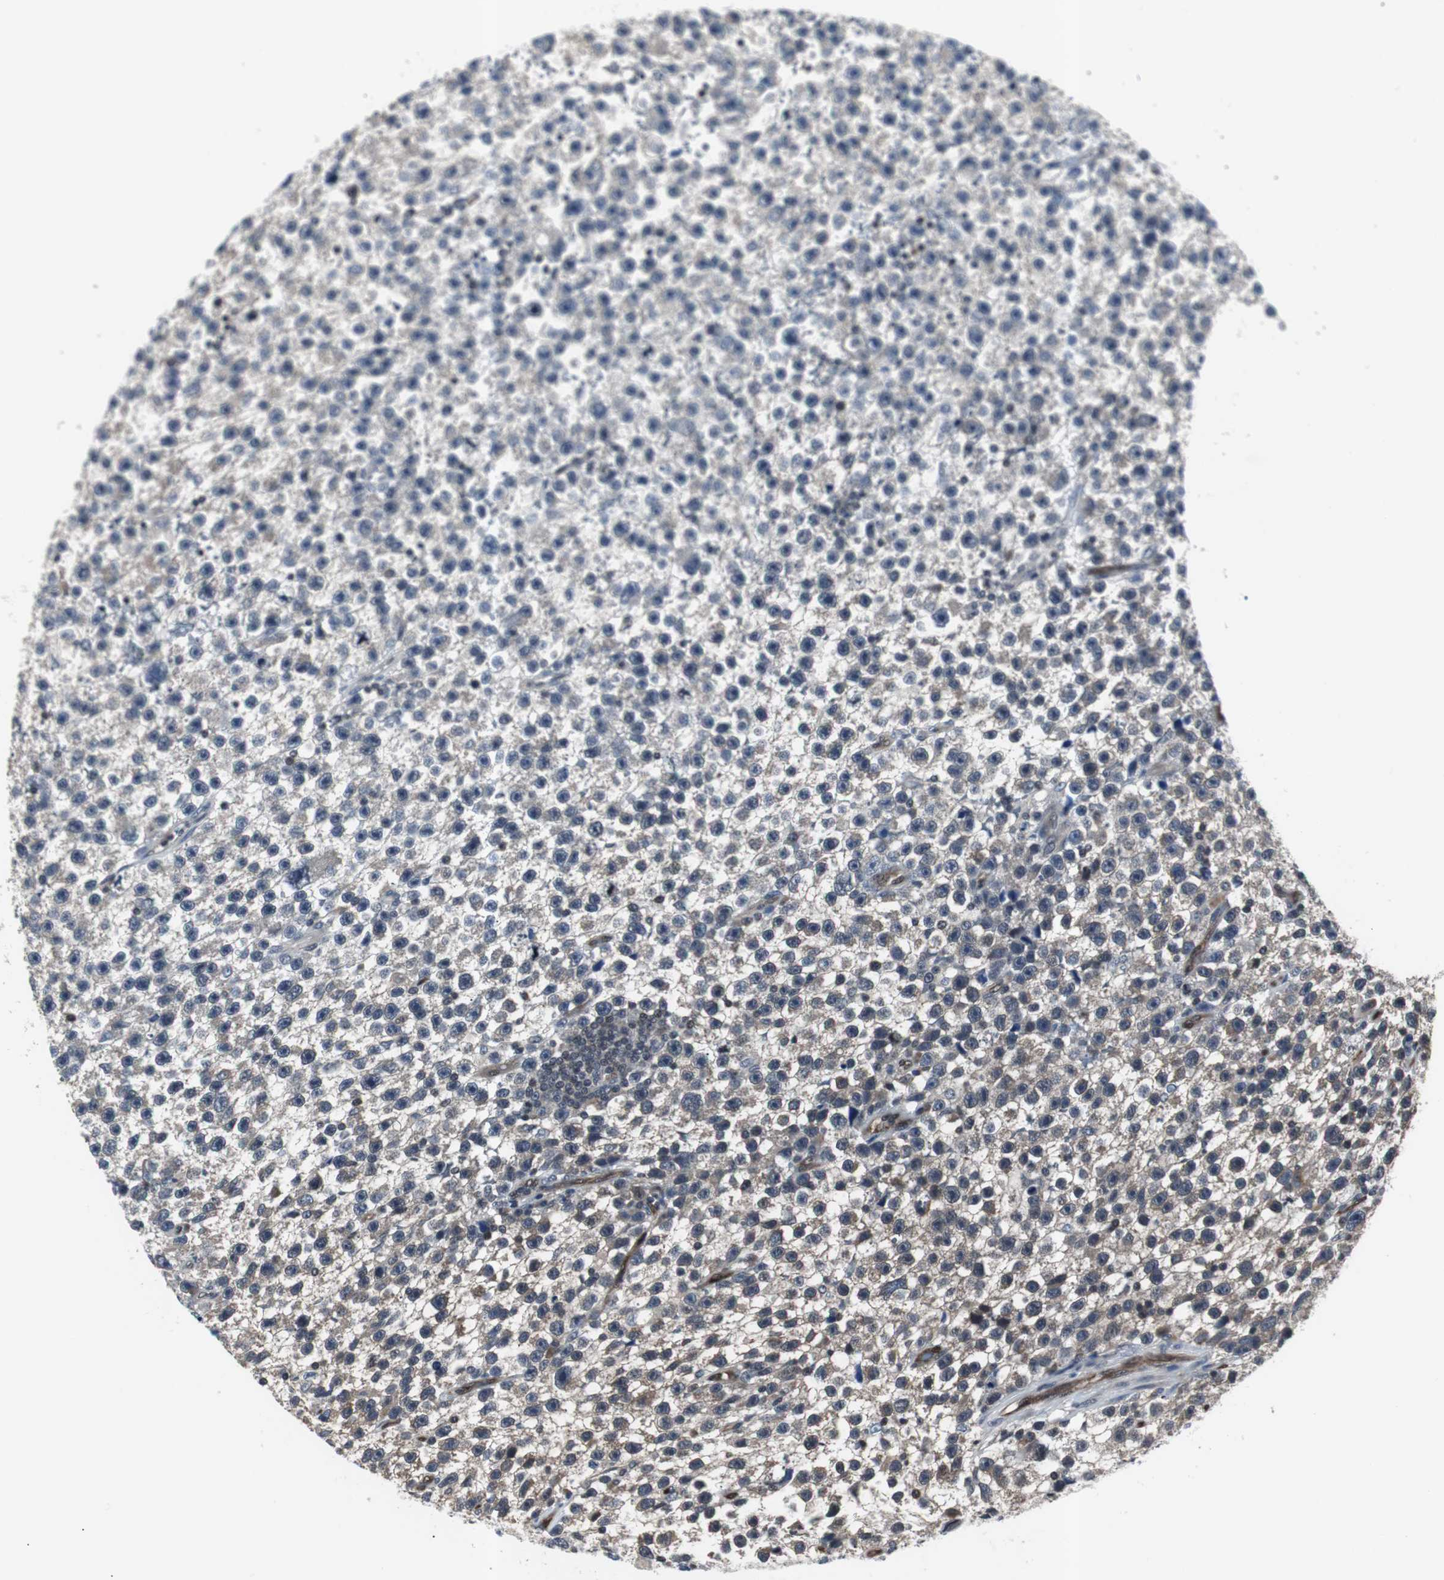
{"staining": {"intensity": "weak", "quantity": "<25%", "location": "cytoplasmic/membranous"}, "tissue": "testis cancer", "cell_type": "Tumor cells", "image_type": "cancer", "snomed": [{"axis": "morphology", "description": "Seminoma, NOS"}, {"axis": "topography", "description": "Testis"}], "caption": "Tumor cells are negative for brown protein staining in testis cancer.", "gene": "SMAD1", "patient": {"sex": "male", "age": 33}}